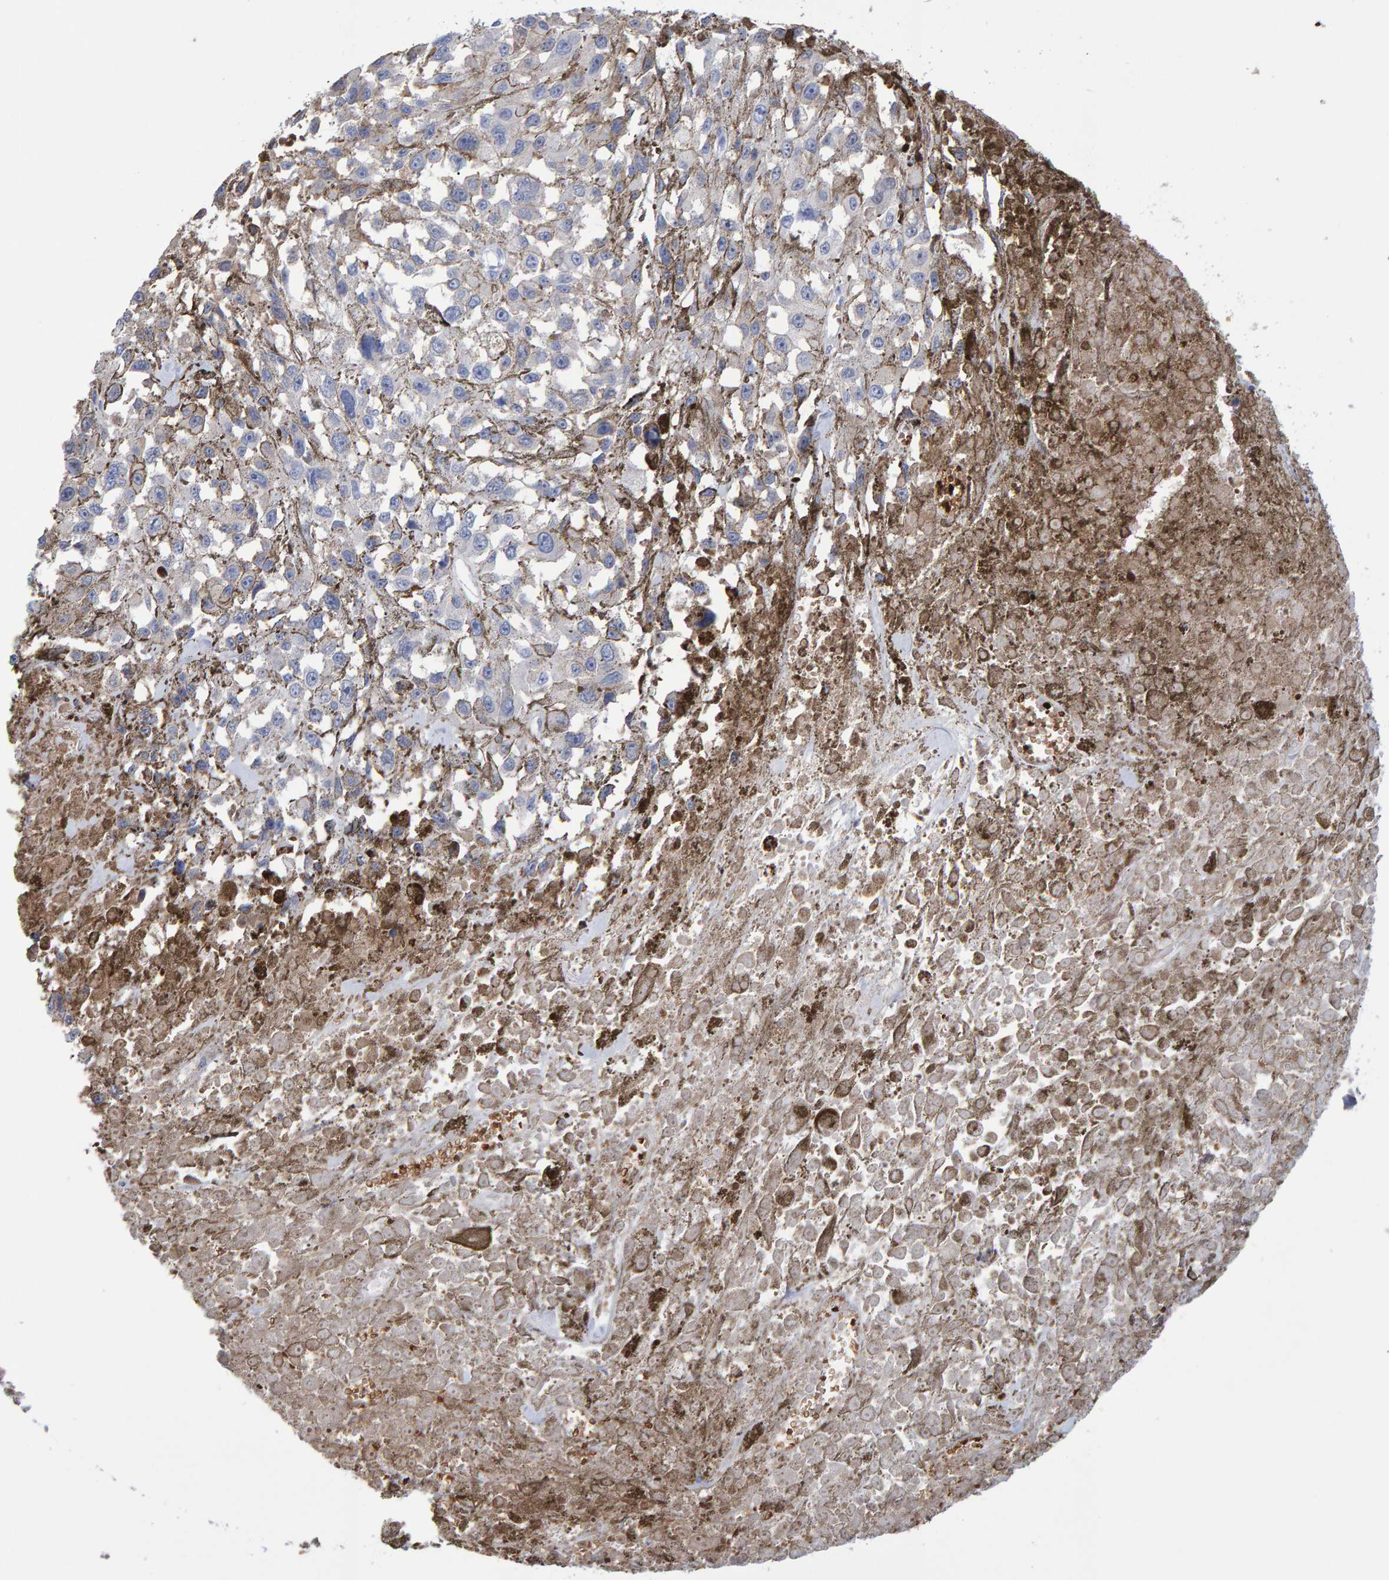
{"staining": {"intensity": "weak", "quantity": "25%-75%", "location": "cytoplasmic/membranous"}, "tissue": "melanoma", "cell_type": "Tumor cells", "image_type": "cancer", "snomed": [{"axis": "morphology", "description": "Malignant melanoma, Metastatic site"}, {"axis": "topography", "description": "Lymph node"}], "caption": "A brown stain highlights weak cytoplasmic/membranous expression of a protein in melanoma tumor cells.", "gene": "VPS9D1", "patient": {"sex": "male", "age": 59}}